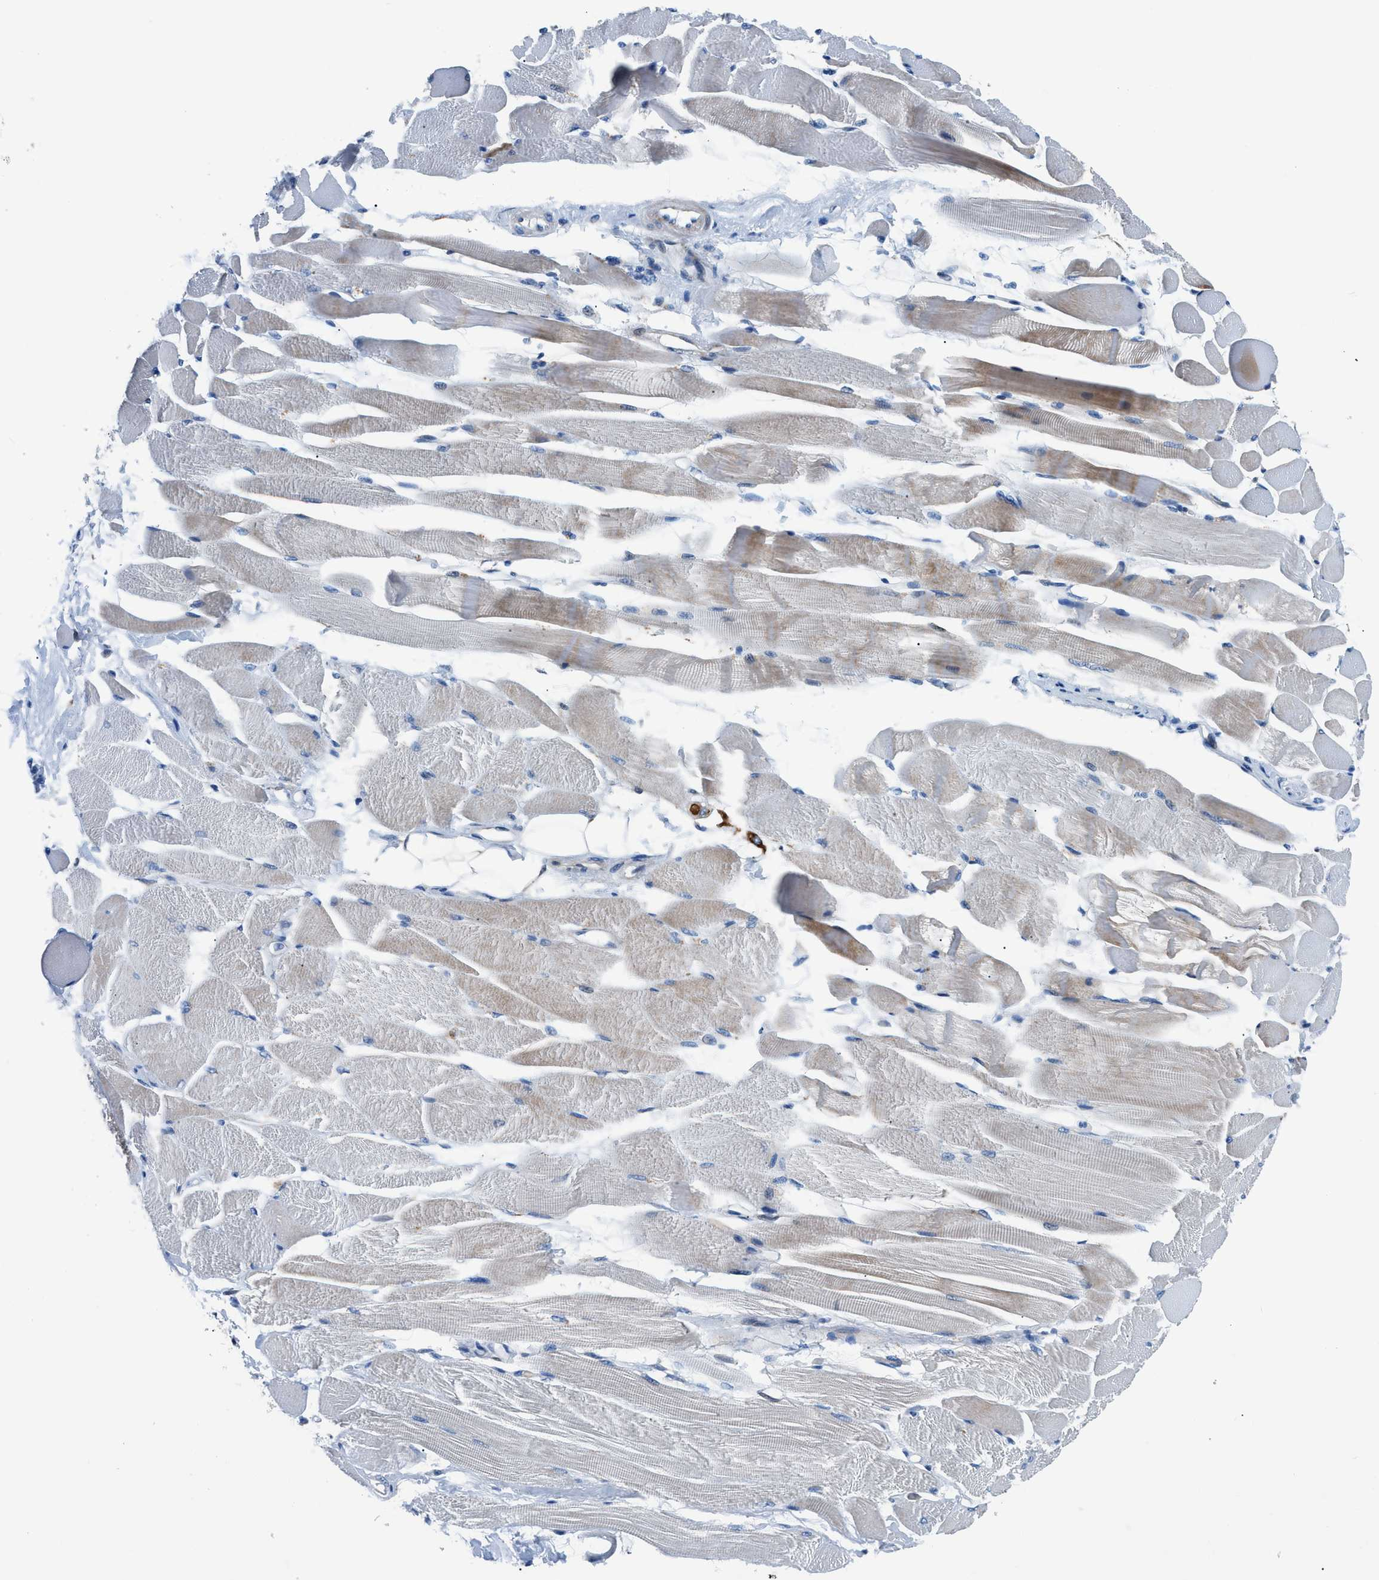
{"staining": {"intensity": "weak", "quantity": "25%-75%", "location": "cytoplasmic/membranous"}, "tissue": "skeletal muscle", "cell_type": "Myocytes", "image_type": "normal", "snomed": [{"axis": "morphology", "description": "Normal tissue, NOS"}, {"axis": "topography", "description": "Skeletal muscle"}, {"axis": "topography", "description": "Peripheral nerve tissue"}], "caption": "Protein expression analysis of benign skeletal muscle shows weak cytoplasmic/membranous expression in approximately 25%-75% of myocytes.", "gene": "UAP1", "patient": {"sex": "female", "age": 84}}